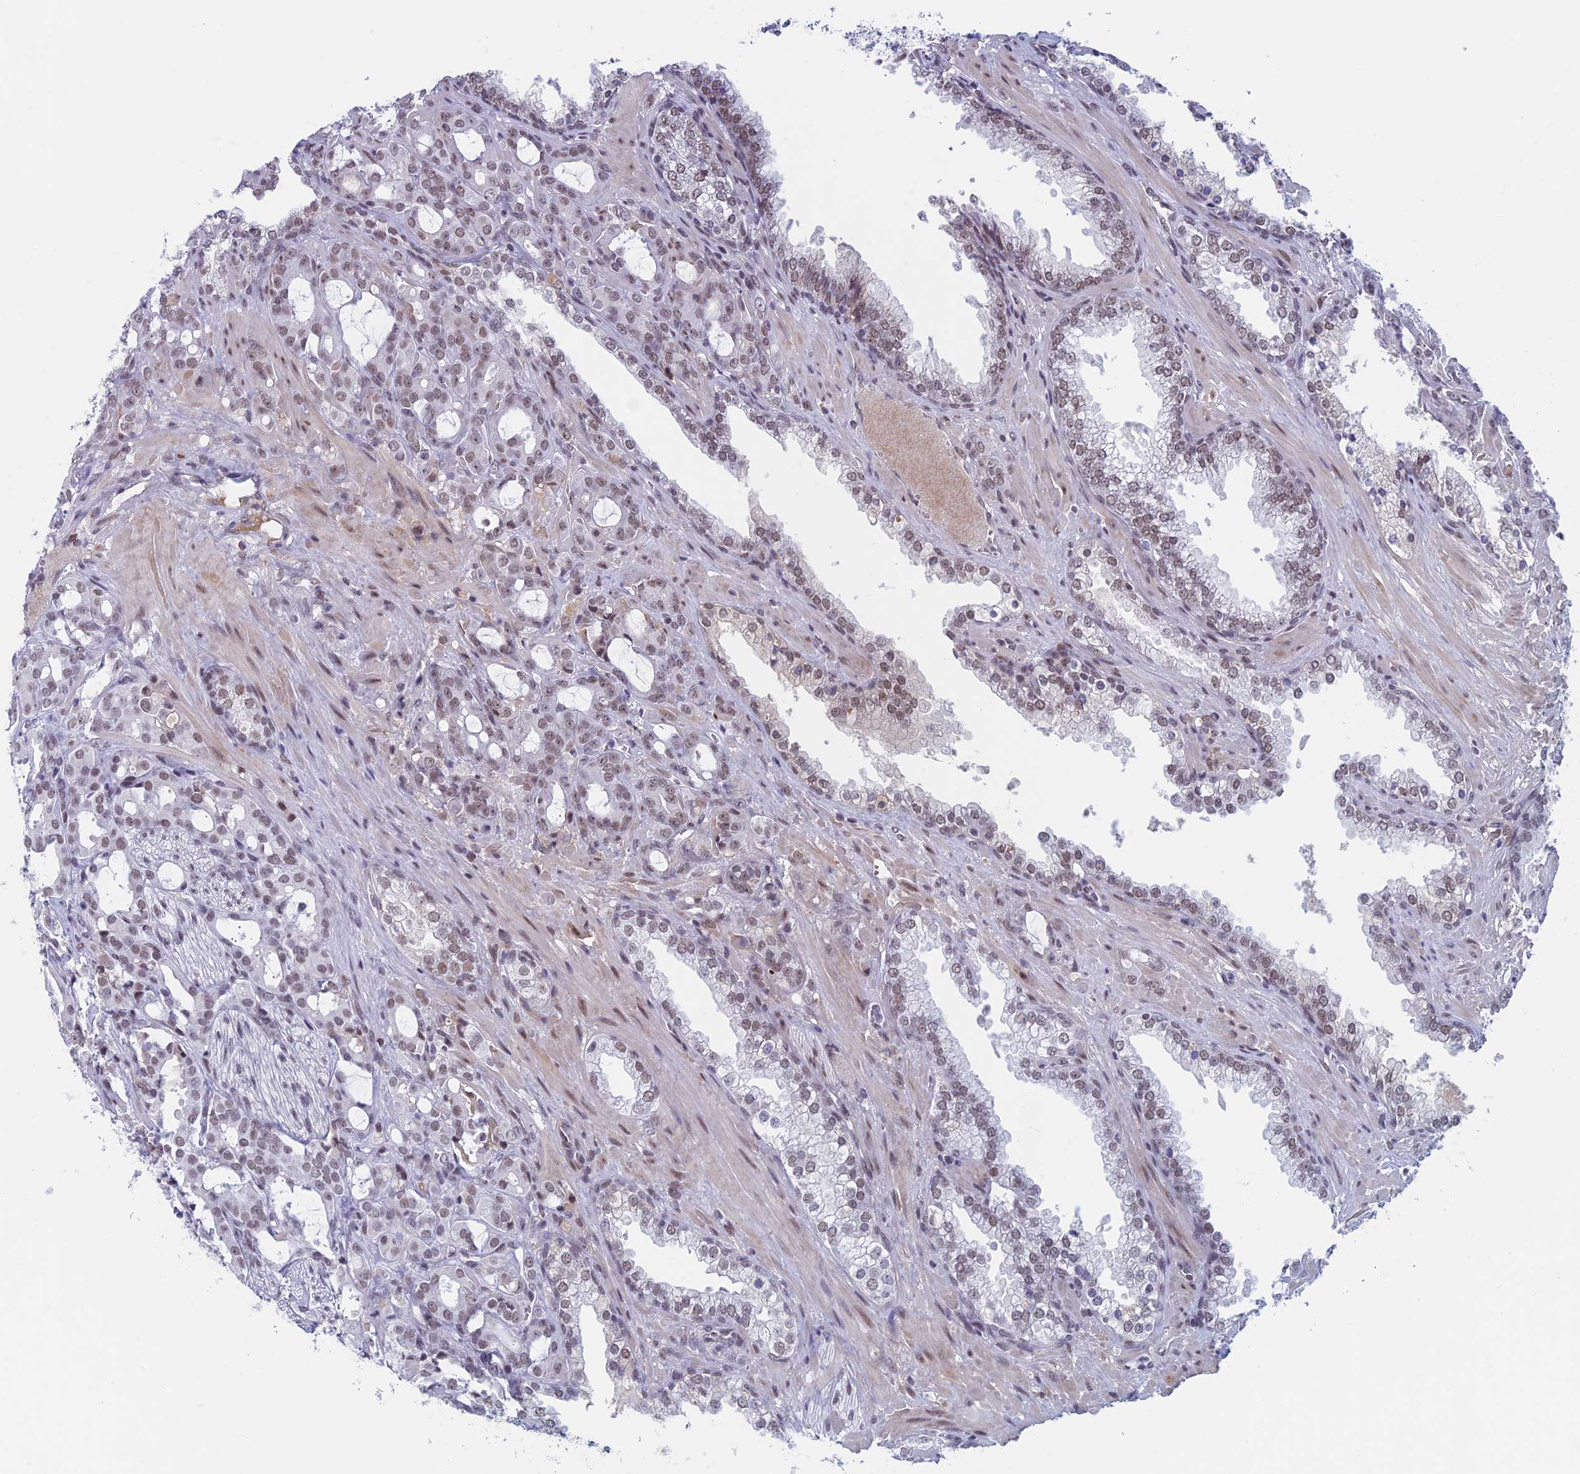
{"staining": {"intensity": "weak", "quantity": ">75%", "location": "nuclear"}, "tissue": "prostate cancer", "cell_type": "Tumor cells", "image_type": "cancer", "snomed": [{"axis": "morphology", "description": "Adenocarcinoma, High grade"}, {"axis": "topography", "description": "Prostate"}], "caption": "DAB (3,3'-diaminobenzidine) immunohistochemical staining of prostate adenocarcinoma (high-grade) shows weak nuclear protein positivity in approximately >75% of tumor cells. Ihc stains the protein in brown and the nuclei are stained blue.", "gene": "ASH2L", "patient": {"sex": "male", "age": 72}}